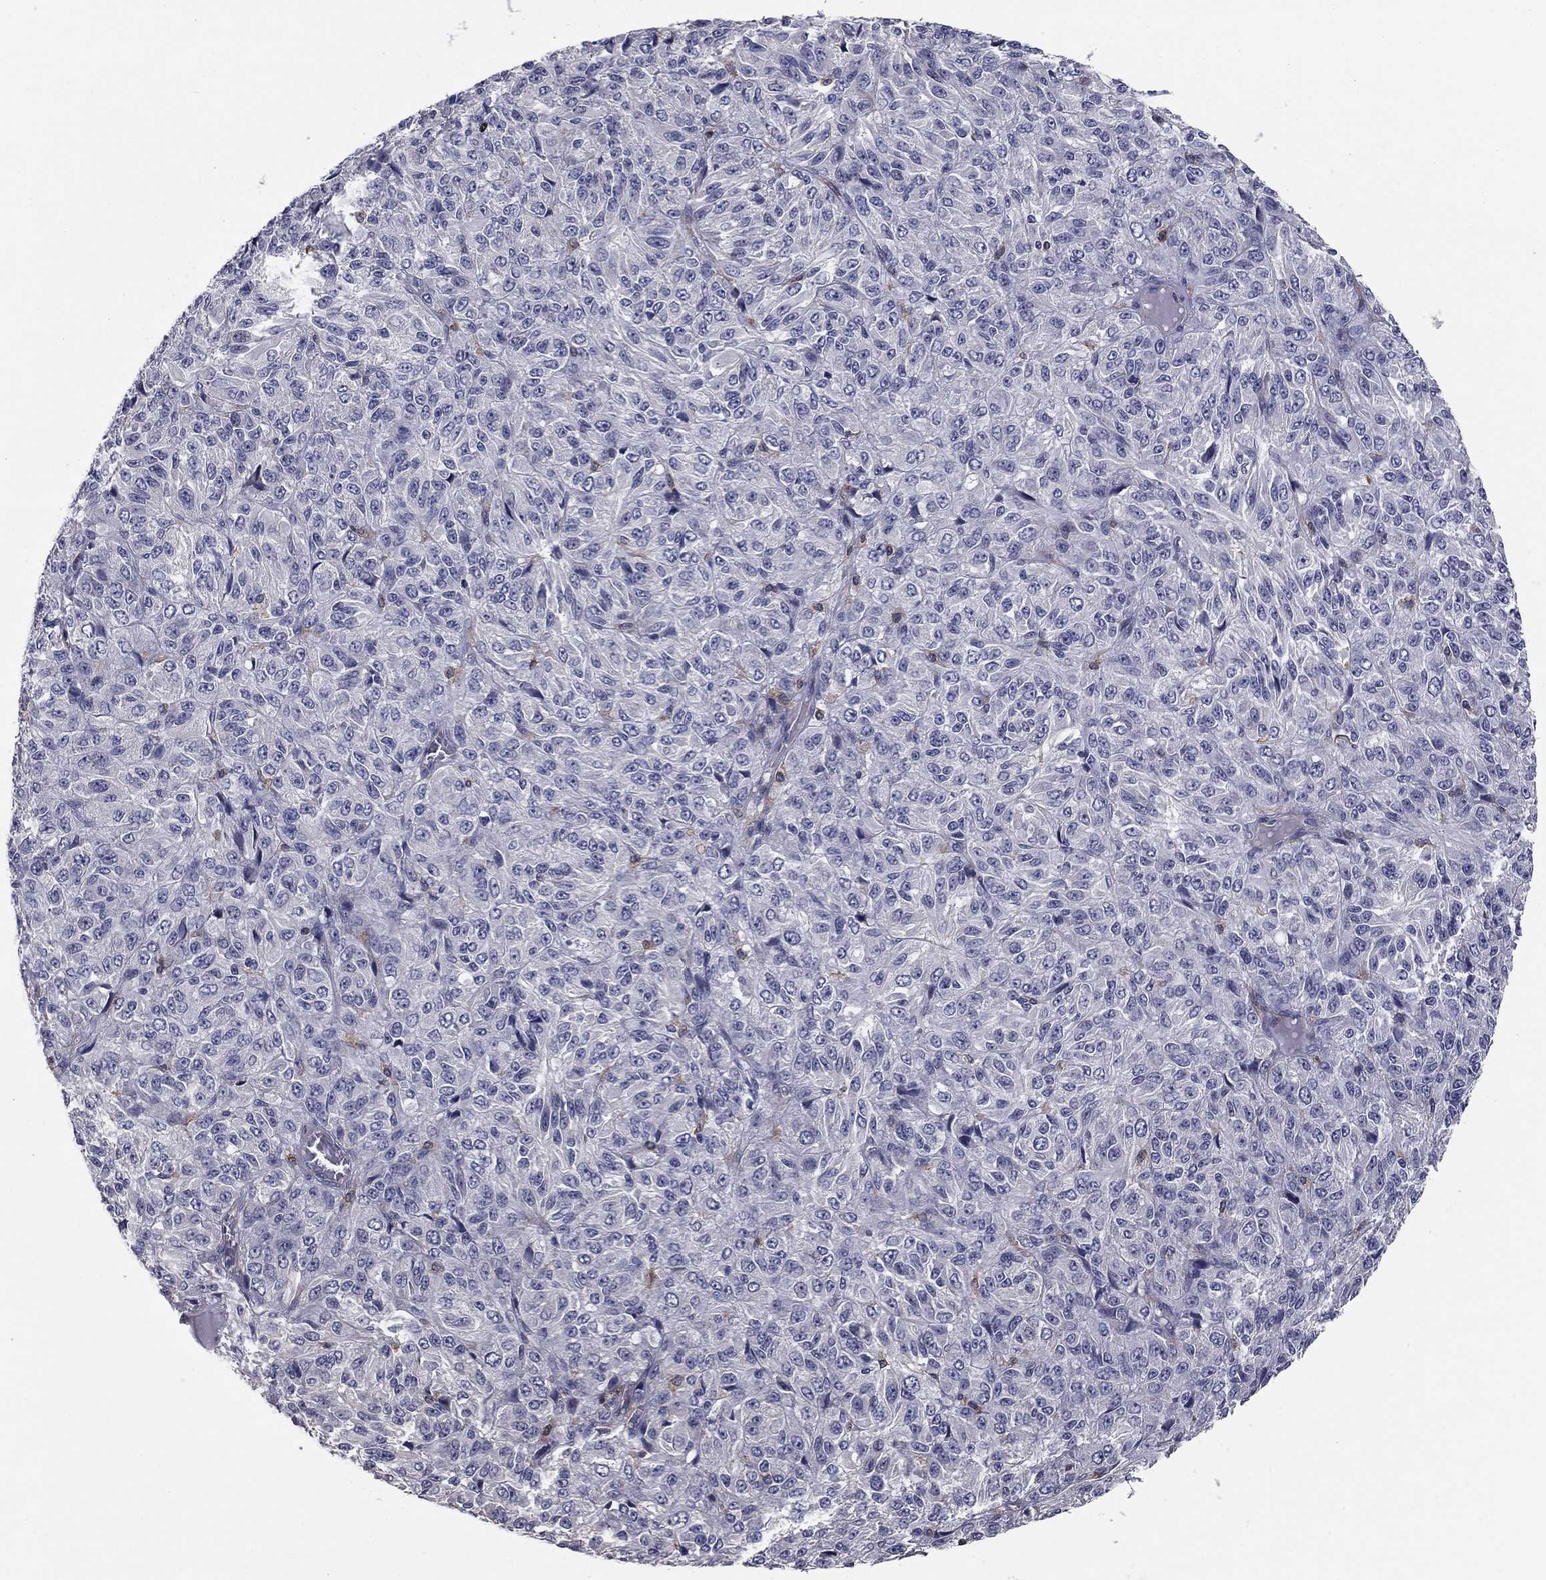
{"staining": {"intensity": "negative", "quantity": "none", "location": "none"}, "tissue": "melanoma", "cell_type": "Tumor cells", "image_type": "cancer", "snomed": [{"axis": "morphology", "description": "Malignant melanoma, Metastatic site"}, {"axis": "topography", "description": "Brain"}], "caption": "Tumor cells show no significant protein positivity in malignant melanoma (metastatic site).", "gene": "PLCB2", "patient": {"sex": "female", "age": 56}}